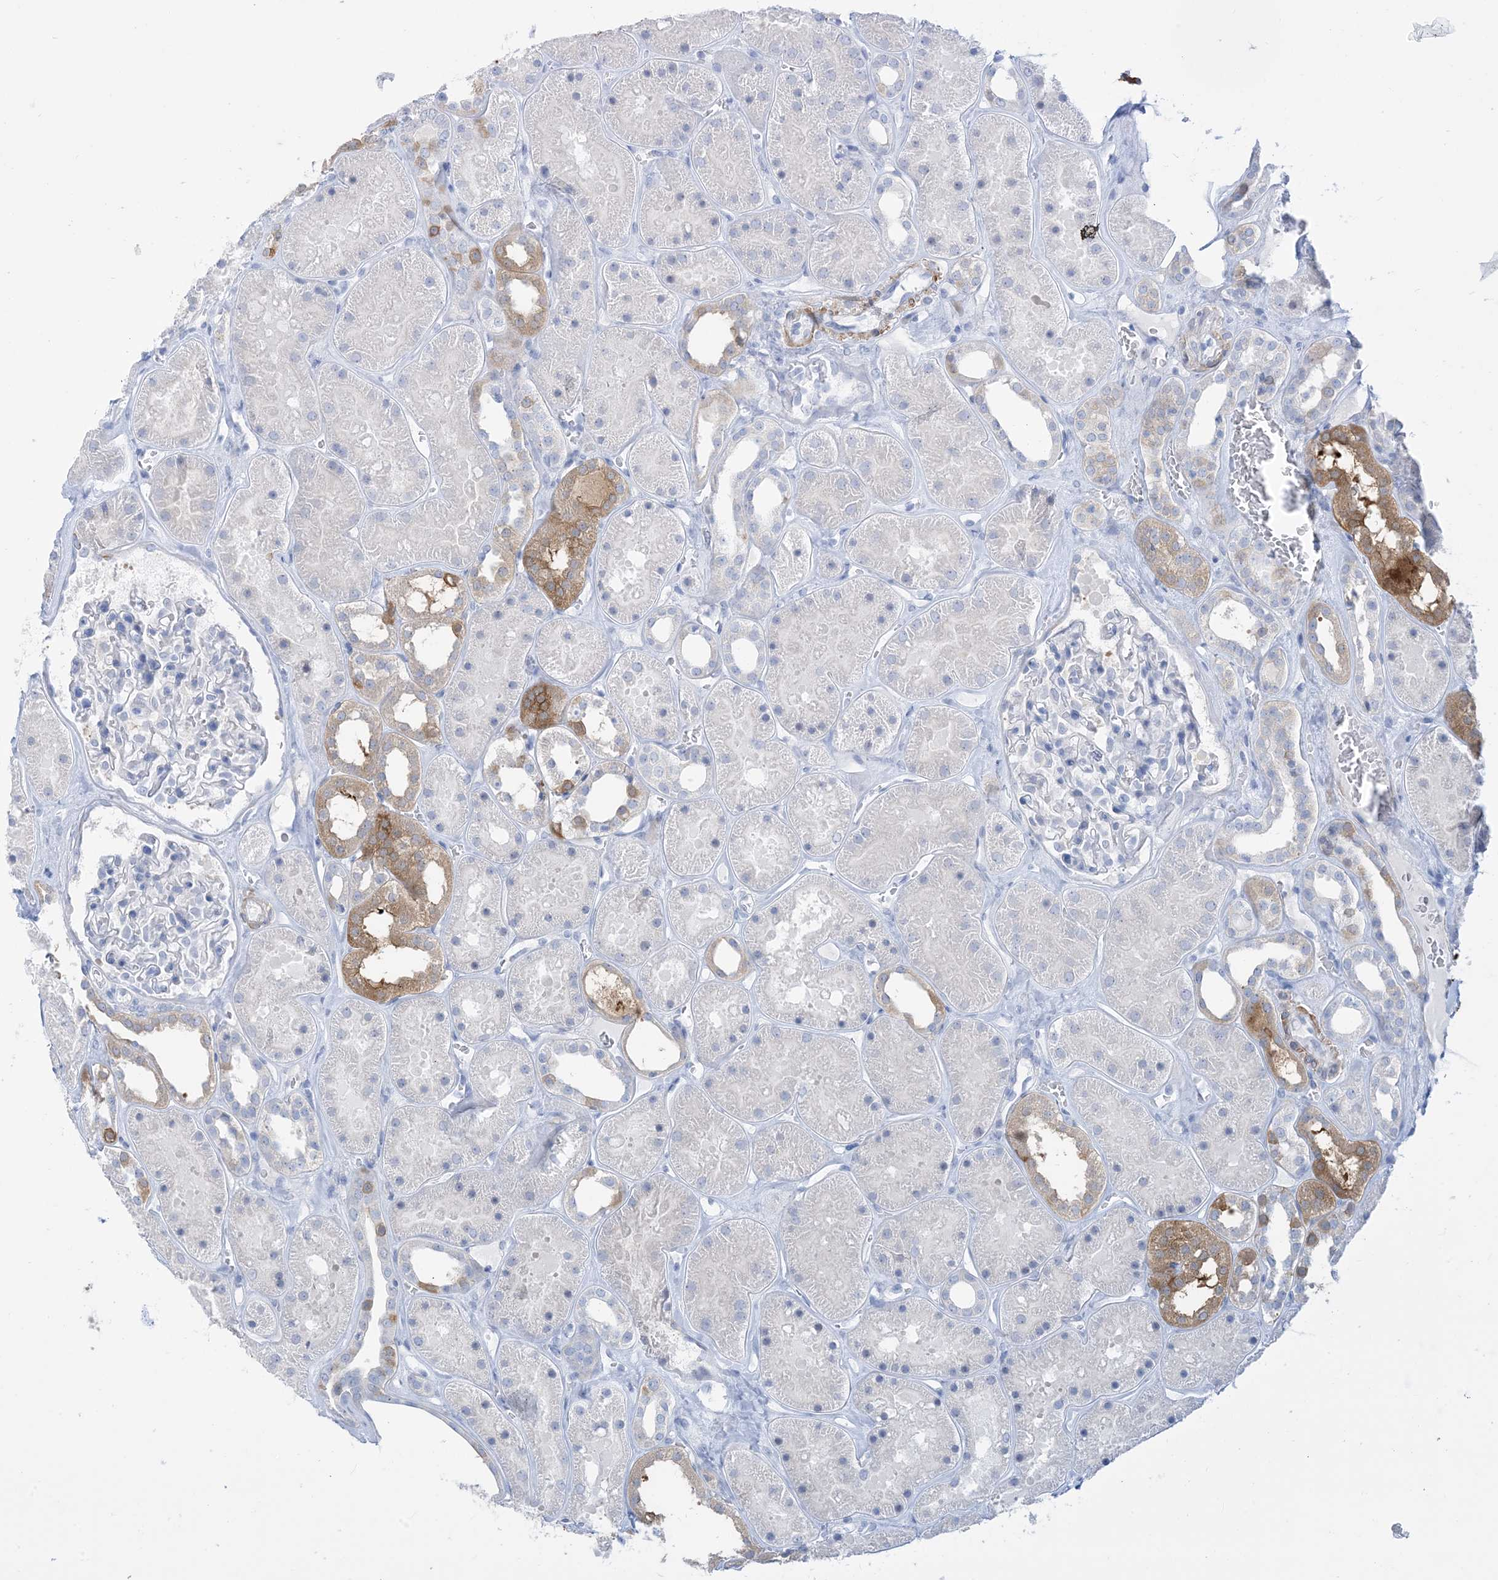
{"staining": {"intensity": "negative", "quantity": "none", "location": "none"}, "tissue": "kidney", "cell_type": "Cells in glomeruli", "image_type": "normal", "snomed": [{"axis": "morphology", "description": "Normal tissue, NOS"}, {"axis": "topography", "description": "Kidney"}], "caption": "Protein analysis of normal kidney demonstrates no significant staining in cells in glomeruli.", "gene": "MARS2", "patient": {"sex": "female", "age": 41}}